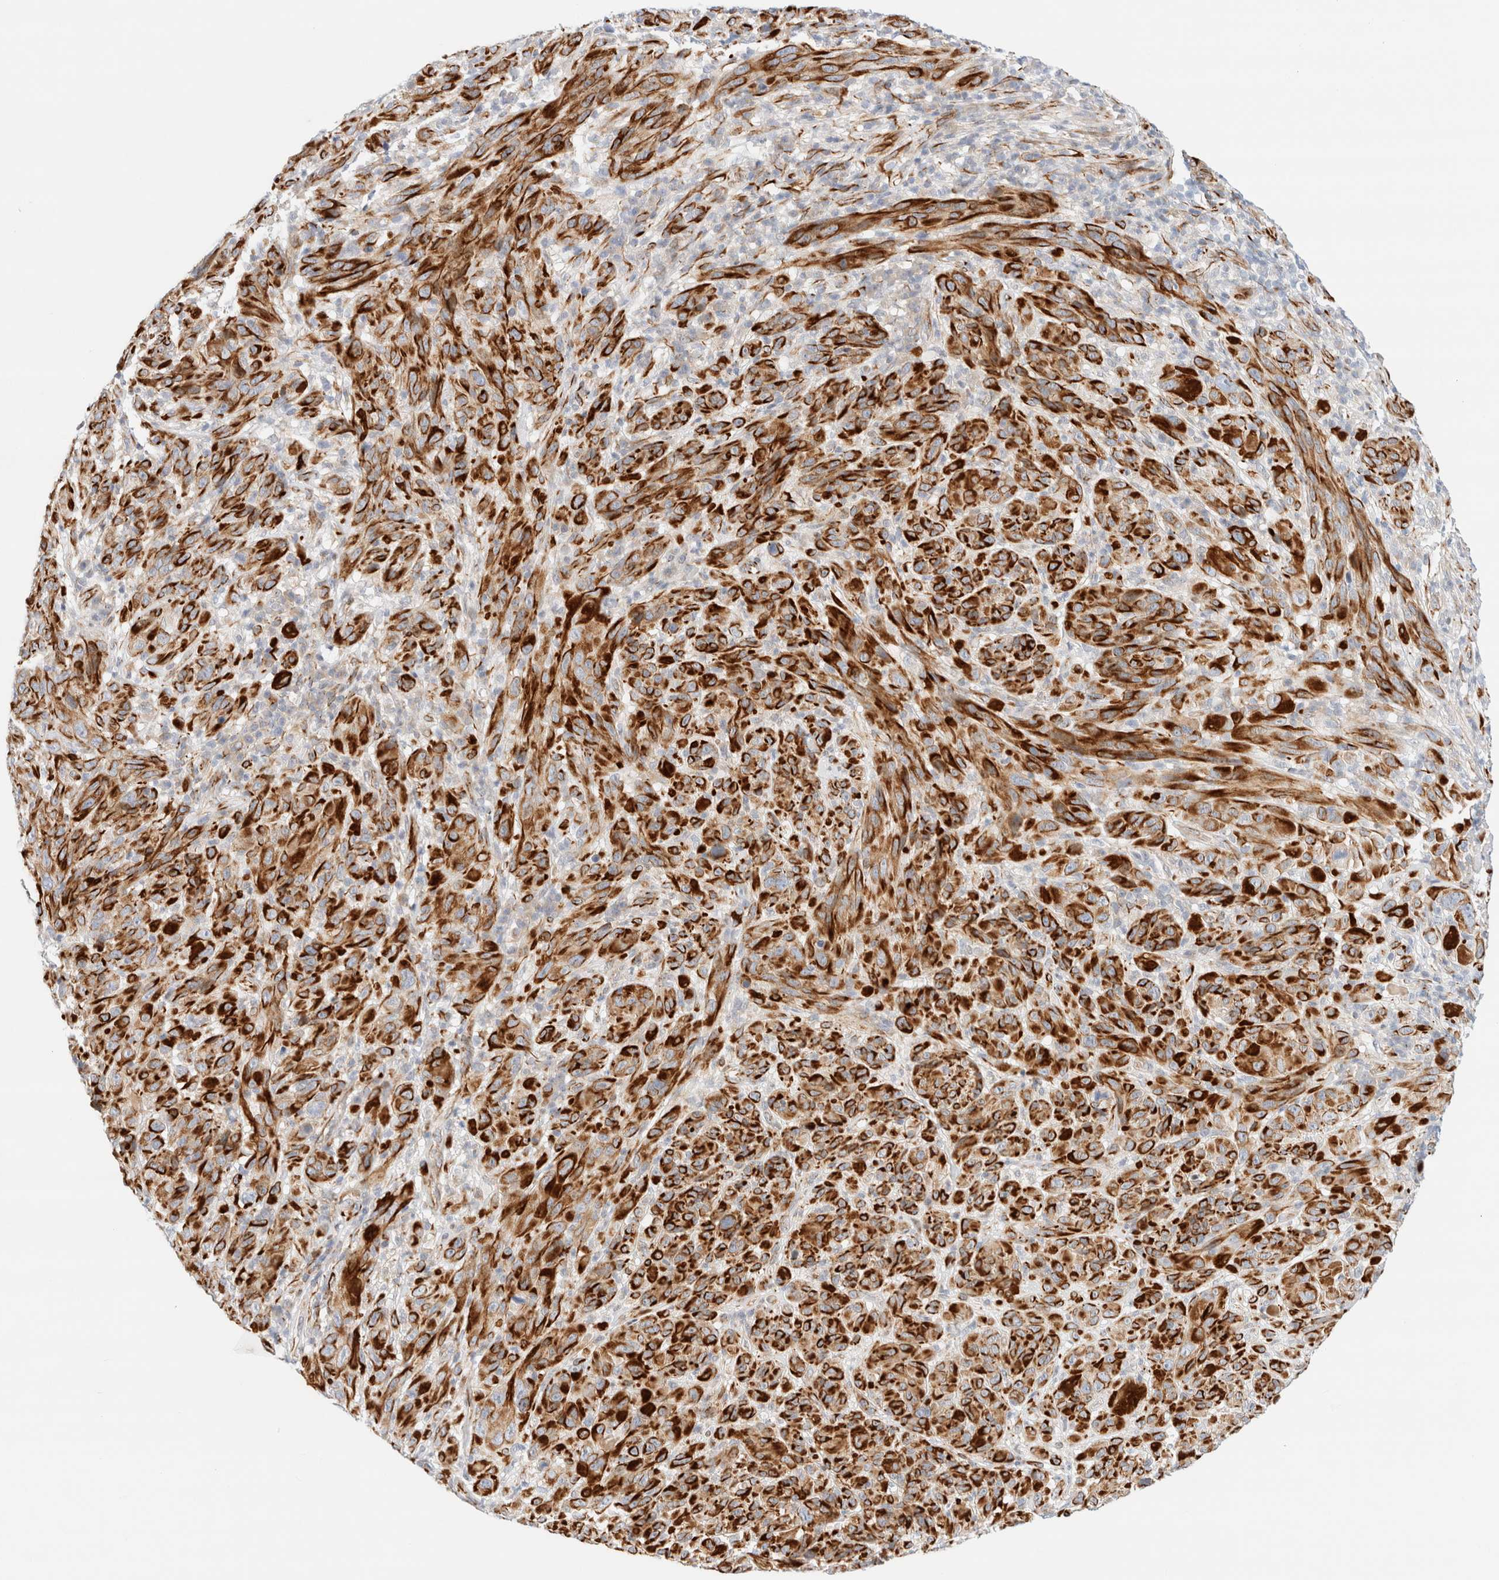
{"staining": {"intensity": "moderate", "quantity": ">75%", "location": "cytoplasmic/membranous"}, "tissue": "melanoma", "cell_type": "Tumor cells", "image_type": "cancer", "snomed": [{"axis": "morphology", "description": "Malignant melanoma, NOS"}, {"axis": "topography", "description": "Skin of head"}], "caption": "A medium amount of moderate cytoplasmic/membranous expression is identified in approximately >75% of tumor cells in malignant melanoma tissue. The protein is stained brown, and the nuclei are stained in blue (DAB IHC with brightfield microscopy, high magnification).", "gene": "SLC25A48", "patient": {"sex": "male", "age": 96}}